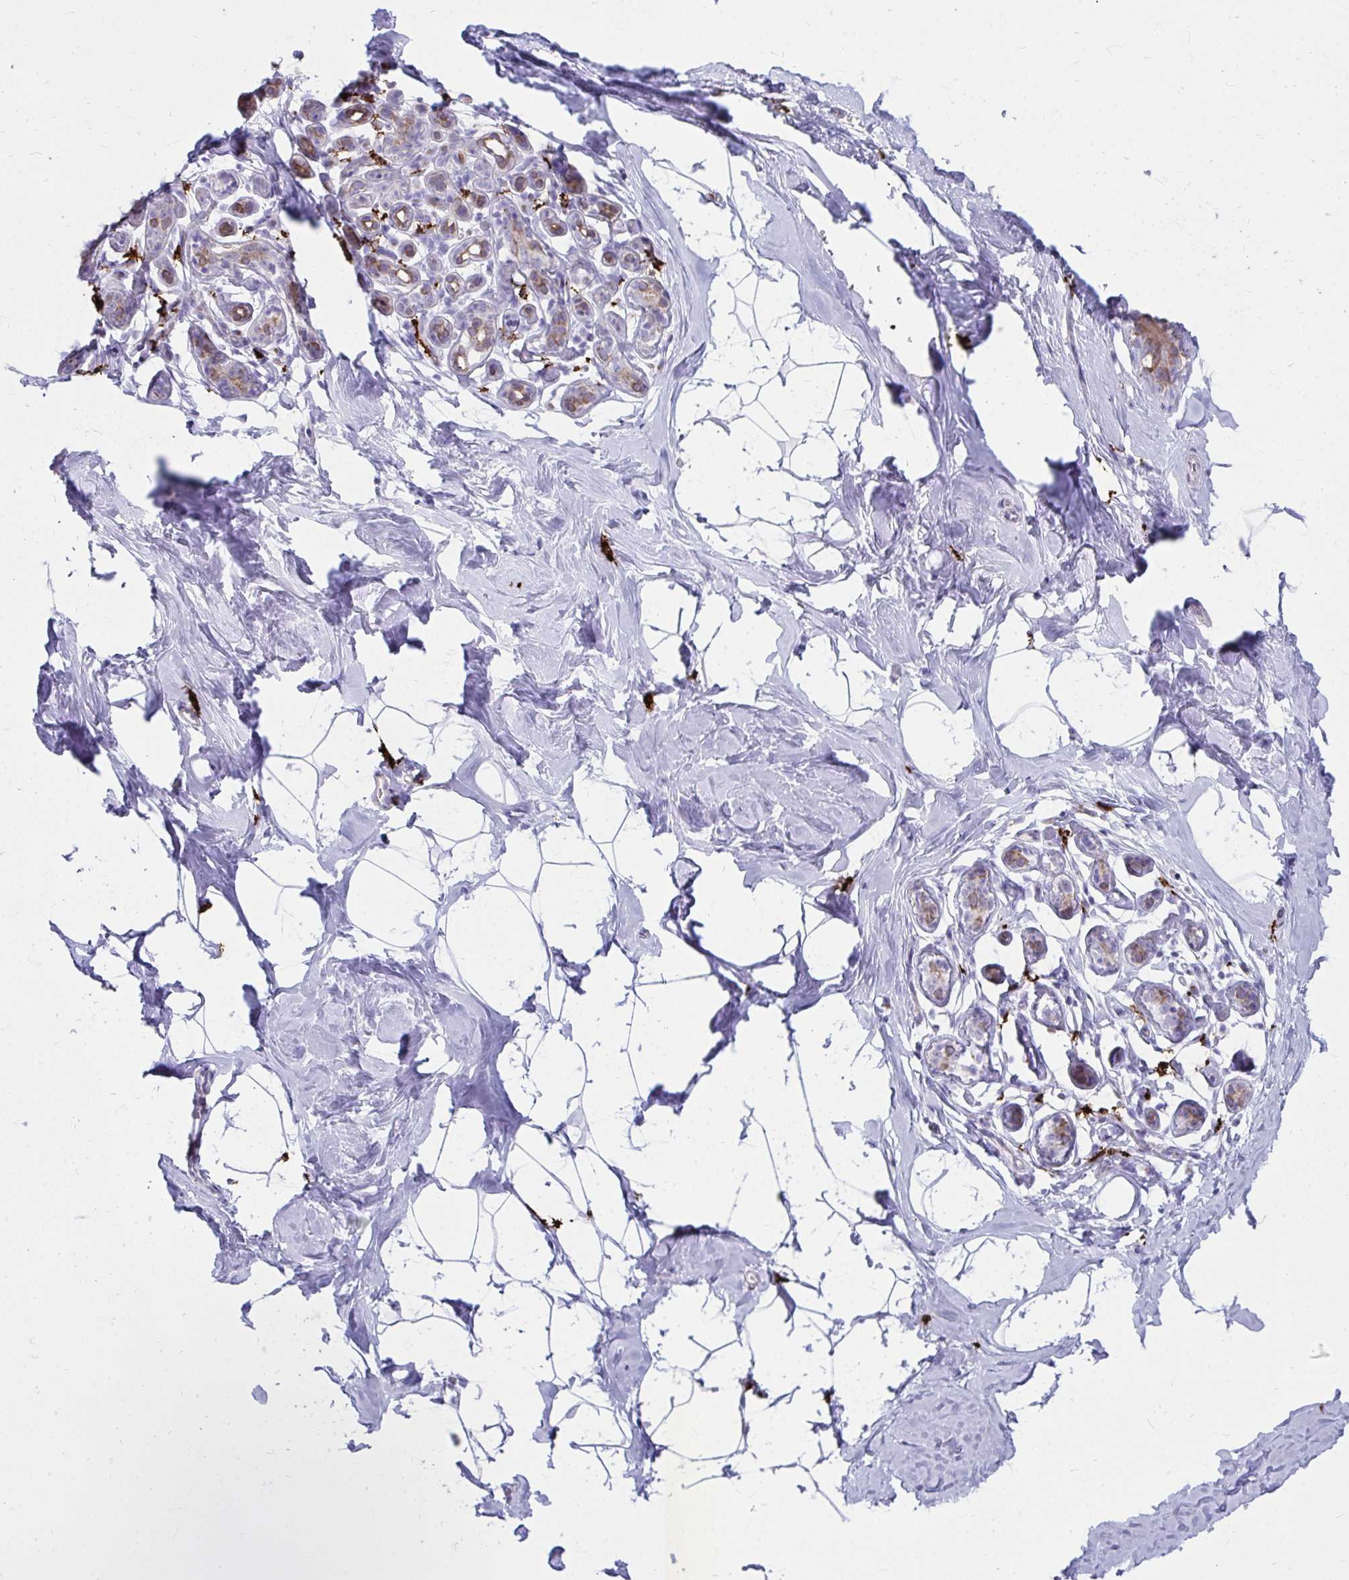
{"staining": {"intensity": "negative", "quantity": "none", "location": "none"}, "tissue": "breast", "cell_type": "Adipocytes", "image_type": "normal", "snomed": [{"axis": "morphology", "description": "Normal tissue, NOS"}, {"axis": "topography", "description": "Breast"}], "caption": "Immunohistochemical staining of unremarkable human breast reveals no significant staining in adipocytes.", "gene": "CD163", "patient": {"sex": "female", "age": 32}}